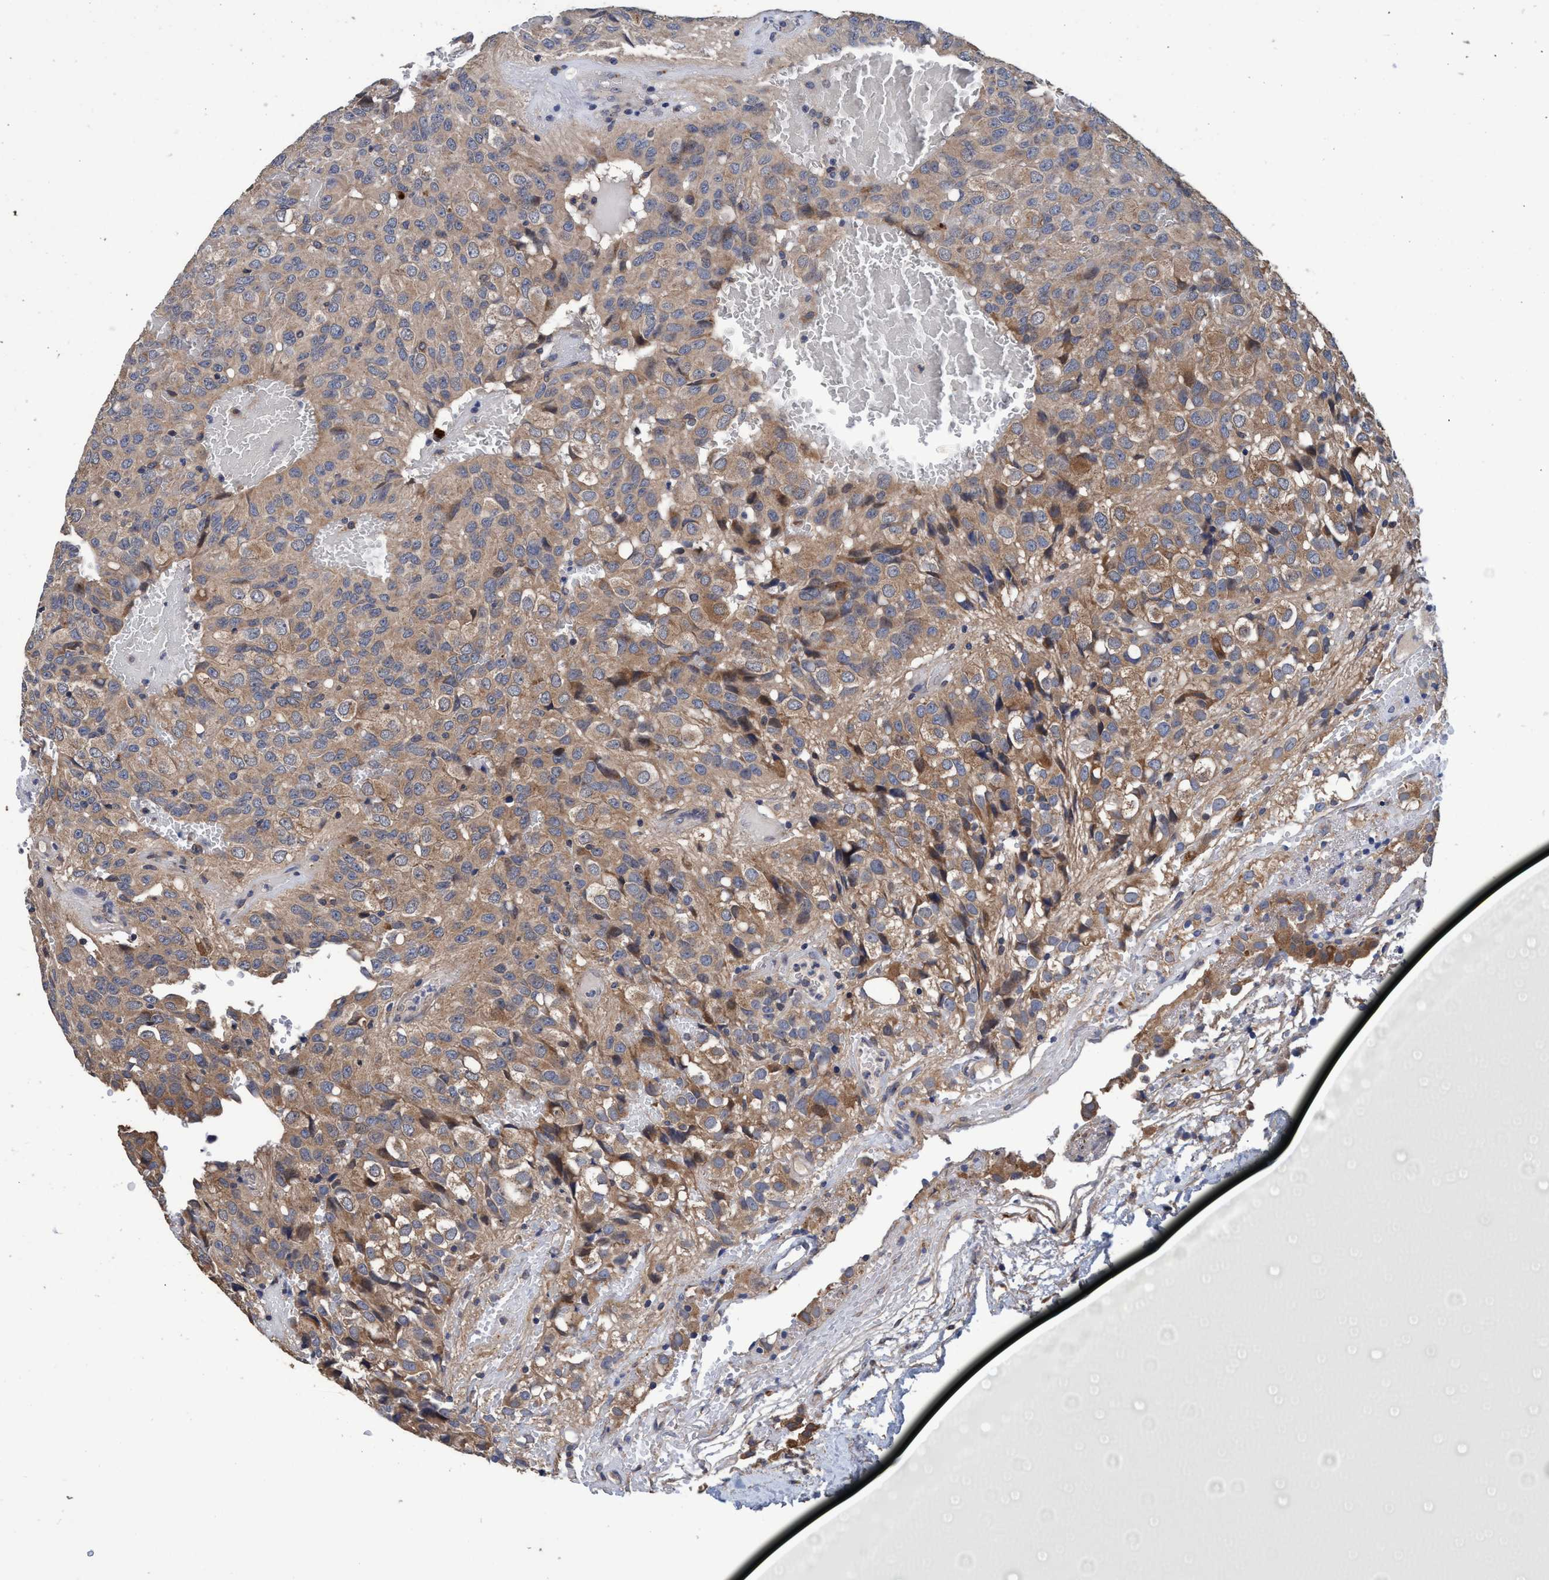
{"staining": {"intensity": "weak", "quantity": ">75%", "location": "cytoplasmic/membranous"}, "tissue": "glioma", "cell_type": "Tumor cells", "image_type": "cancer", "snomed": [{"axis": "morphology", "description": "Glioma, malignant, High grade"}, {"axis": "topography", "description": "Brain"}], "caption": "High-grade glioma (malignant) tissue demonstrates weak cytoplasmic/membranous positivity in about >75% of tumor cells, visualized by immunohistochemistry. The protein of interest is stained brown, and the nuclei are stained in blue (DAB IHC with brightfield microscopy, high magnification).", "gene": "CALCOCO2", "patient": {"sex": "male", "age": 32}}